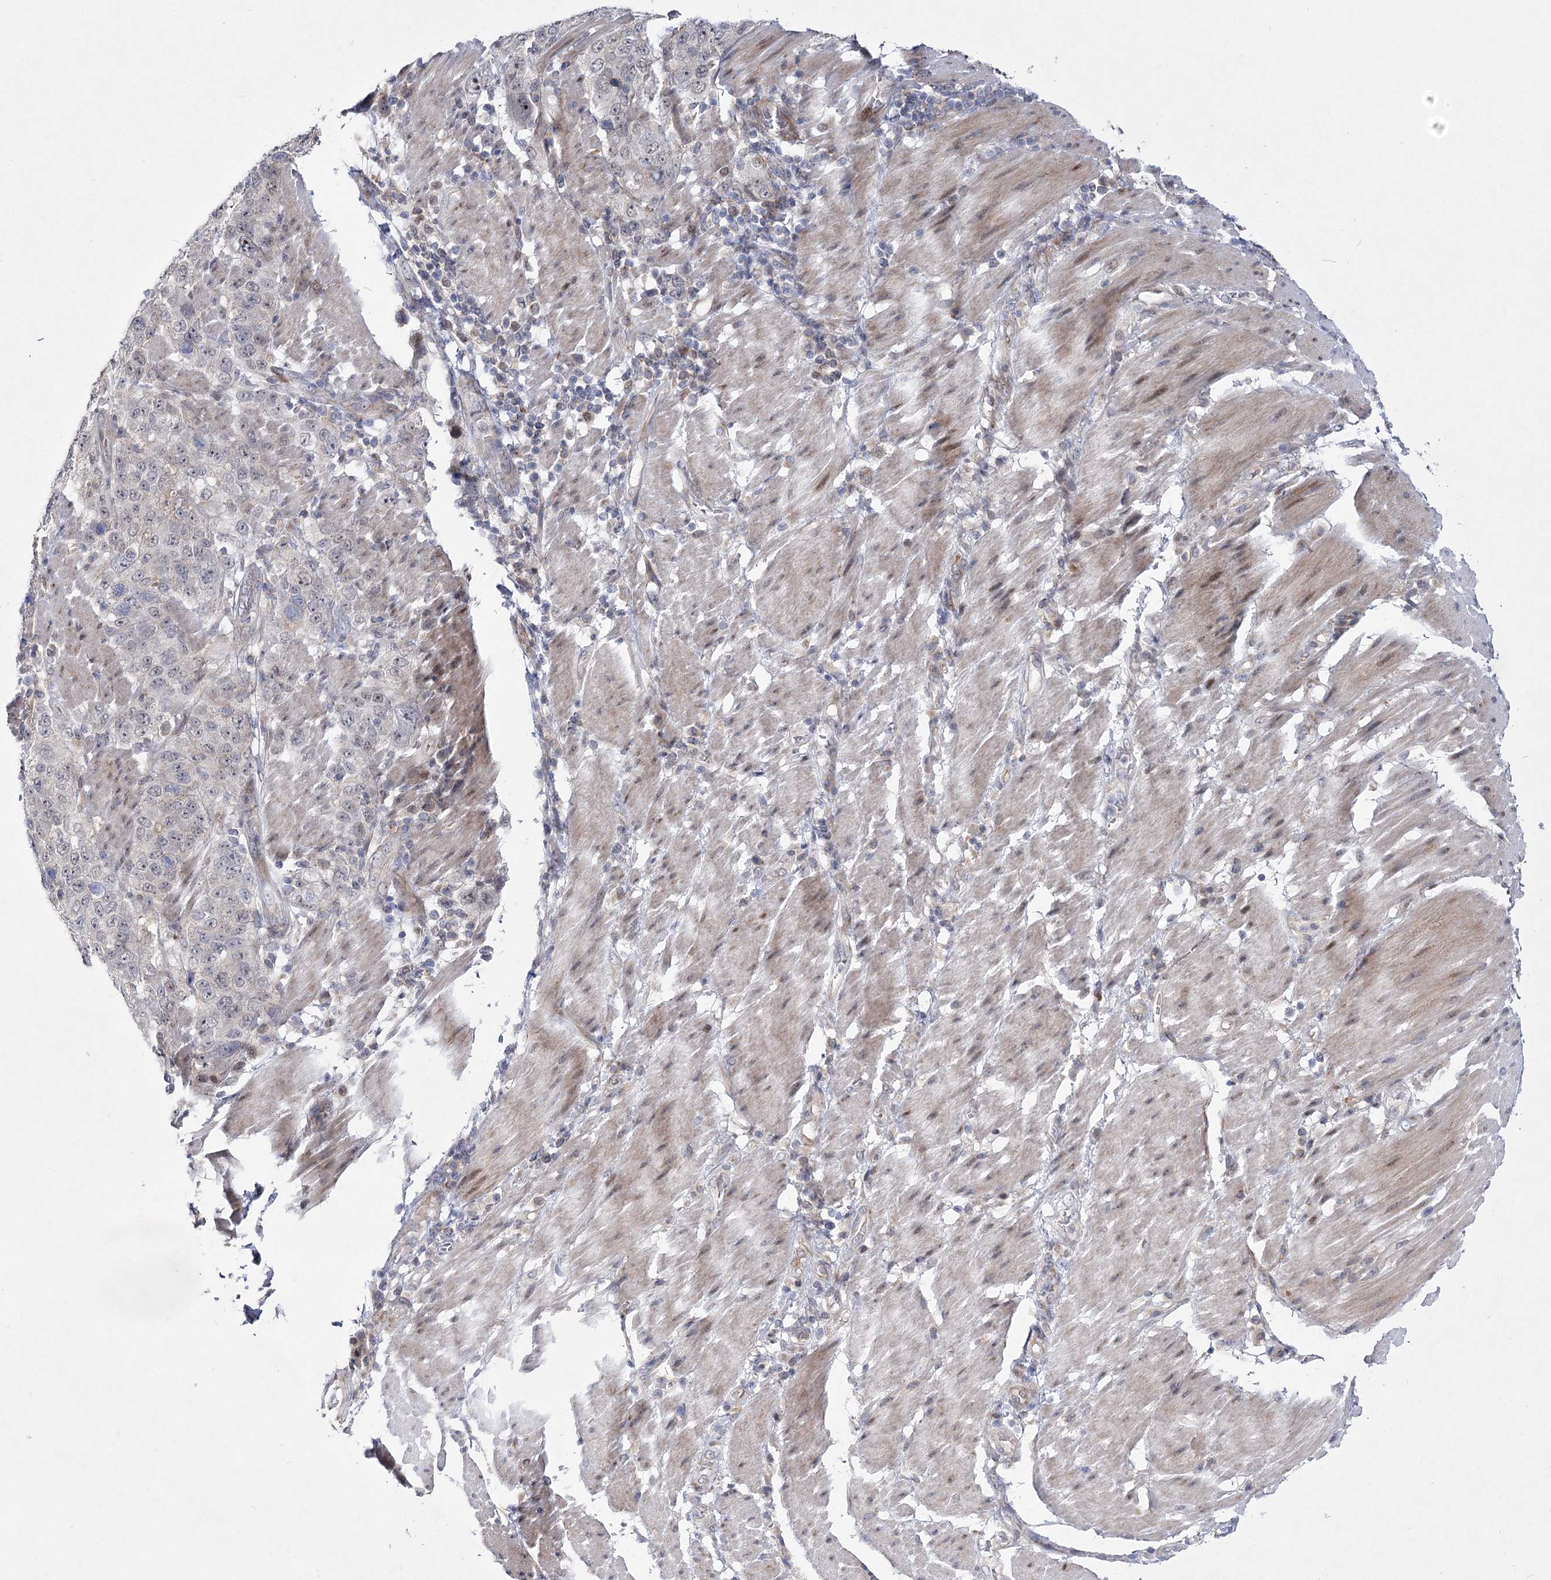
{"staining": {"intensity": "negative", "quantity": "none", "location": "none"}, "tissue": "stomach cancer", "cell_type": "Tumor cells", "image_type": "cancer", "snomed": [{"axis": "morphology", "description": "Adenocarcinoma, NOS"}, {"axis": "topography", "description": "Stomach"}], "caption": "A photomicrograph of human adenocarcinoma (stomach) is negative for staining in tumor cells.", "gene": "ARHGAP32", "patient": {"sex": "male", "age": 48}}